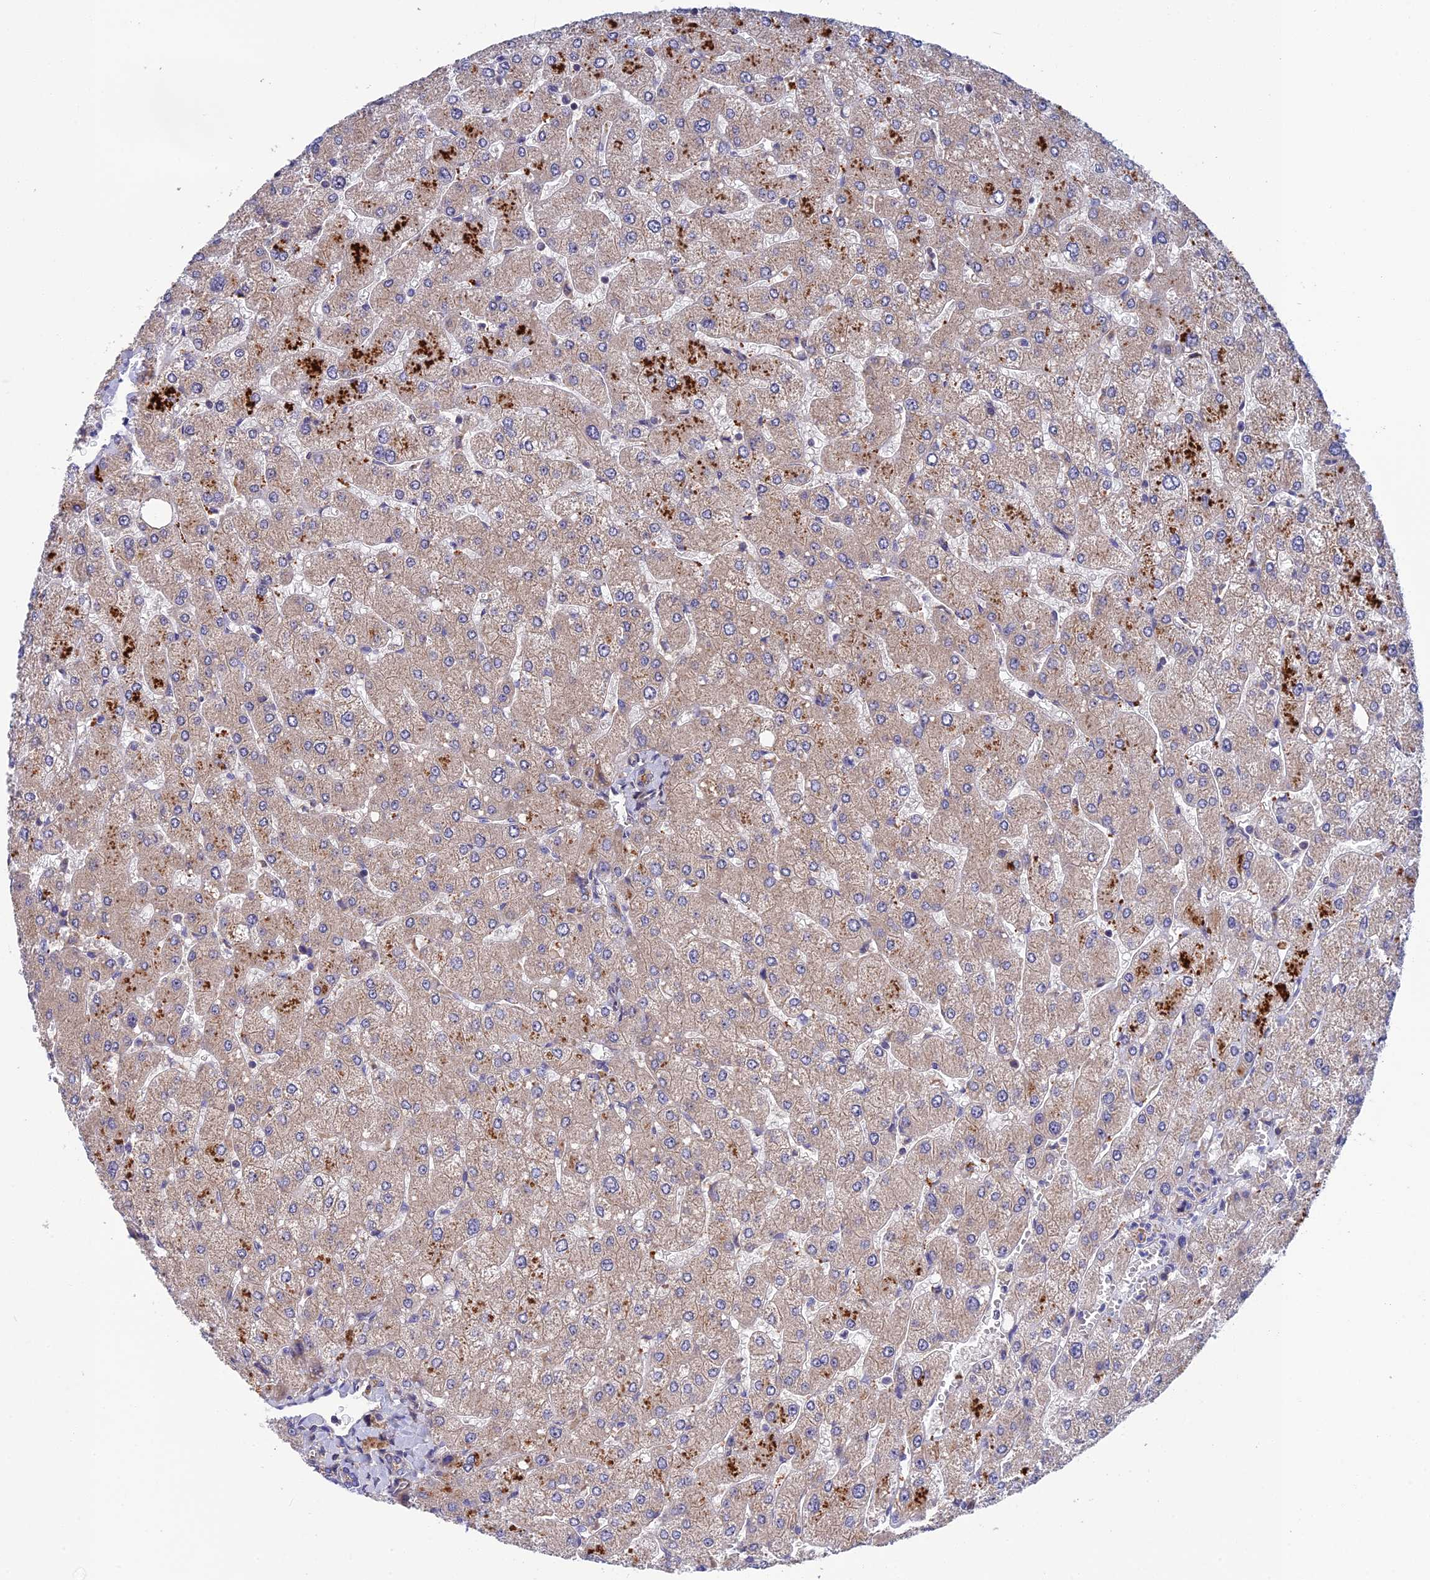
{"staining": {"intensity": "negative", "quantity": "none", "location": "none"}, "tissue": "liver", "cell_type": "Cholangiocytes", "image_type": "normal", "snomed": [{"axis": "morphology", "description": "Normal tissue, NOS"}, {"axis": "topography", "description": "Liver"}], "caption": "High magnification brightfield microscopy of benign liver stained with DAB (3,3'-diaminobenzidine) (brown) and counterstained with hematoxylin (blue): cholangiocytes show no significant staining.", "gene": "CRACD", "patient": {"sex": "male", "age": 55}}